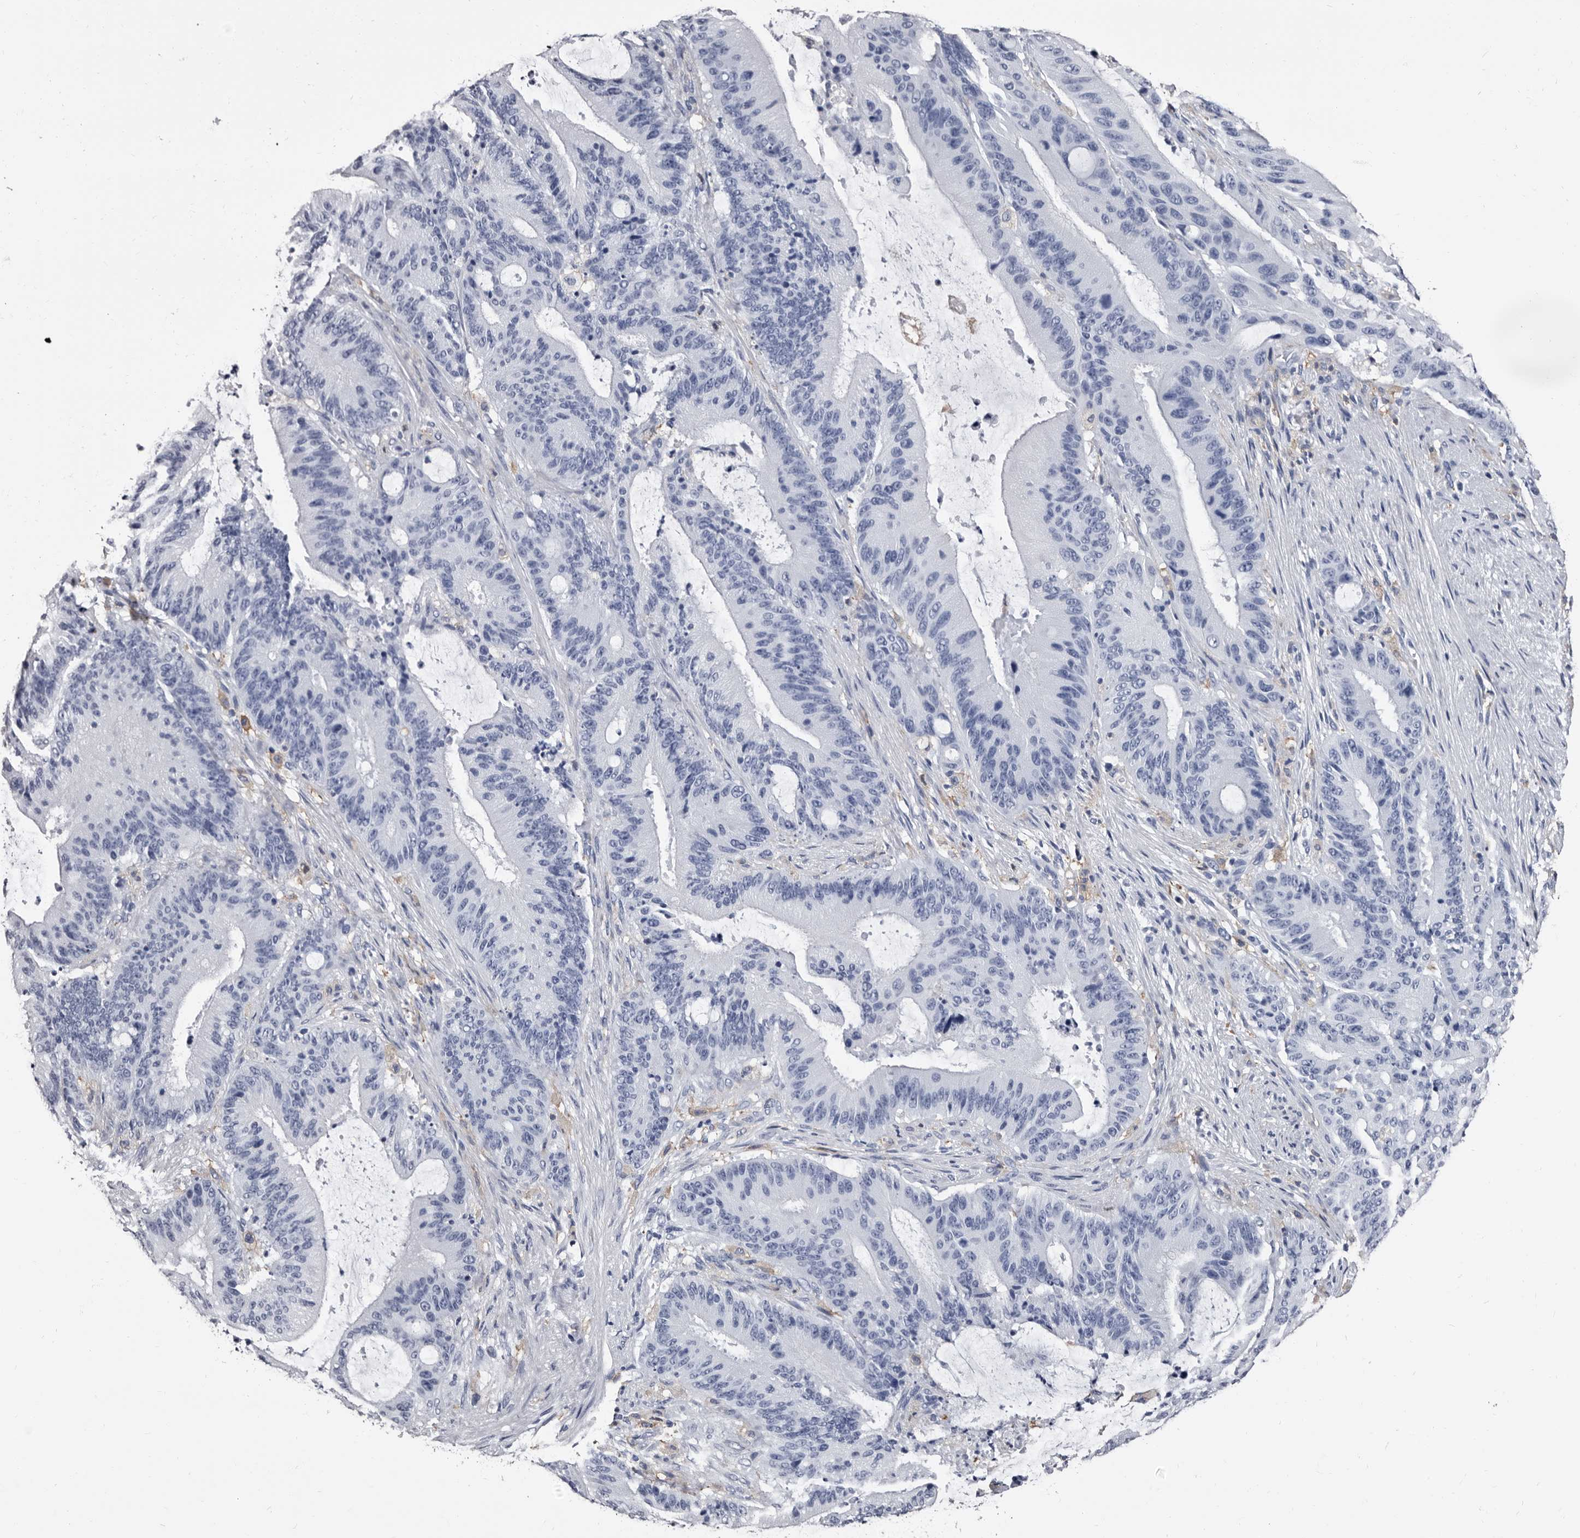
{"staining": {"intensity": "negative", "quantity": "none", "location": "none"}, "tissue": "liver cancer", "cell_type": "Tumor cells", "image_type": "cancer", "snomed": [{"axis": "morphology", "description": "Normal tissue, NOS"}, {"axis": "morphology", "description": "Cholangiocarcinoma"}, {"axis": "topography", "description": "Liver"}, {"axis": "topography", "description": "Peripheral nerve tissue"}], "caption": "Immunohistochemistry (IHC) of human liver cholangiocarcinoma reveals no positivity in tumor cells.", "gene": "EPB41L3", "patient": {"sex": "female", "age": 73}}